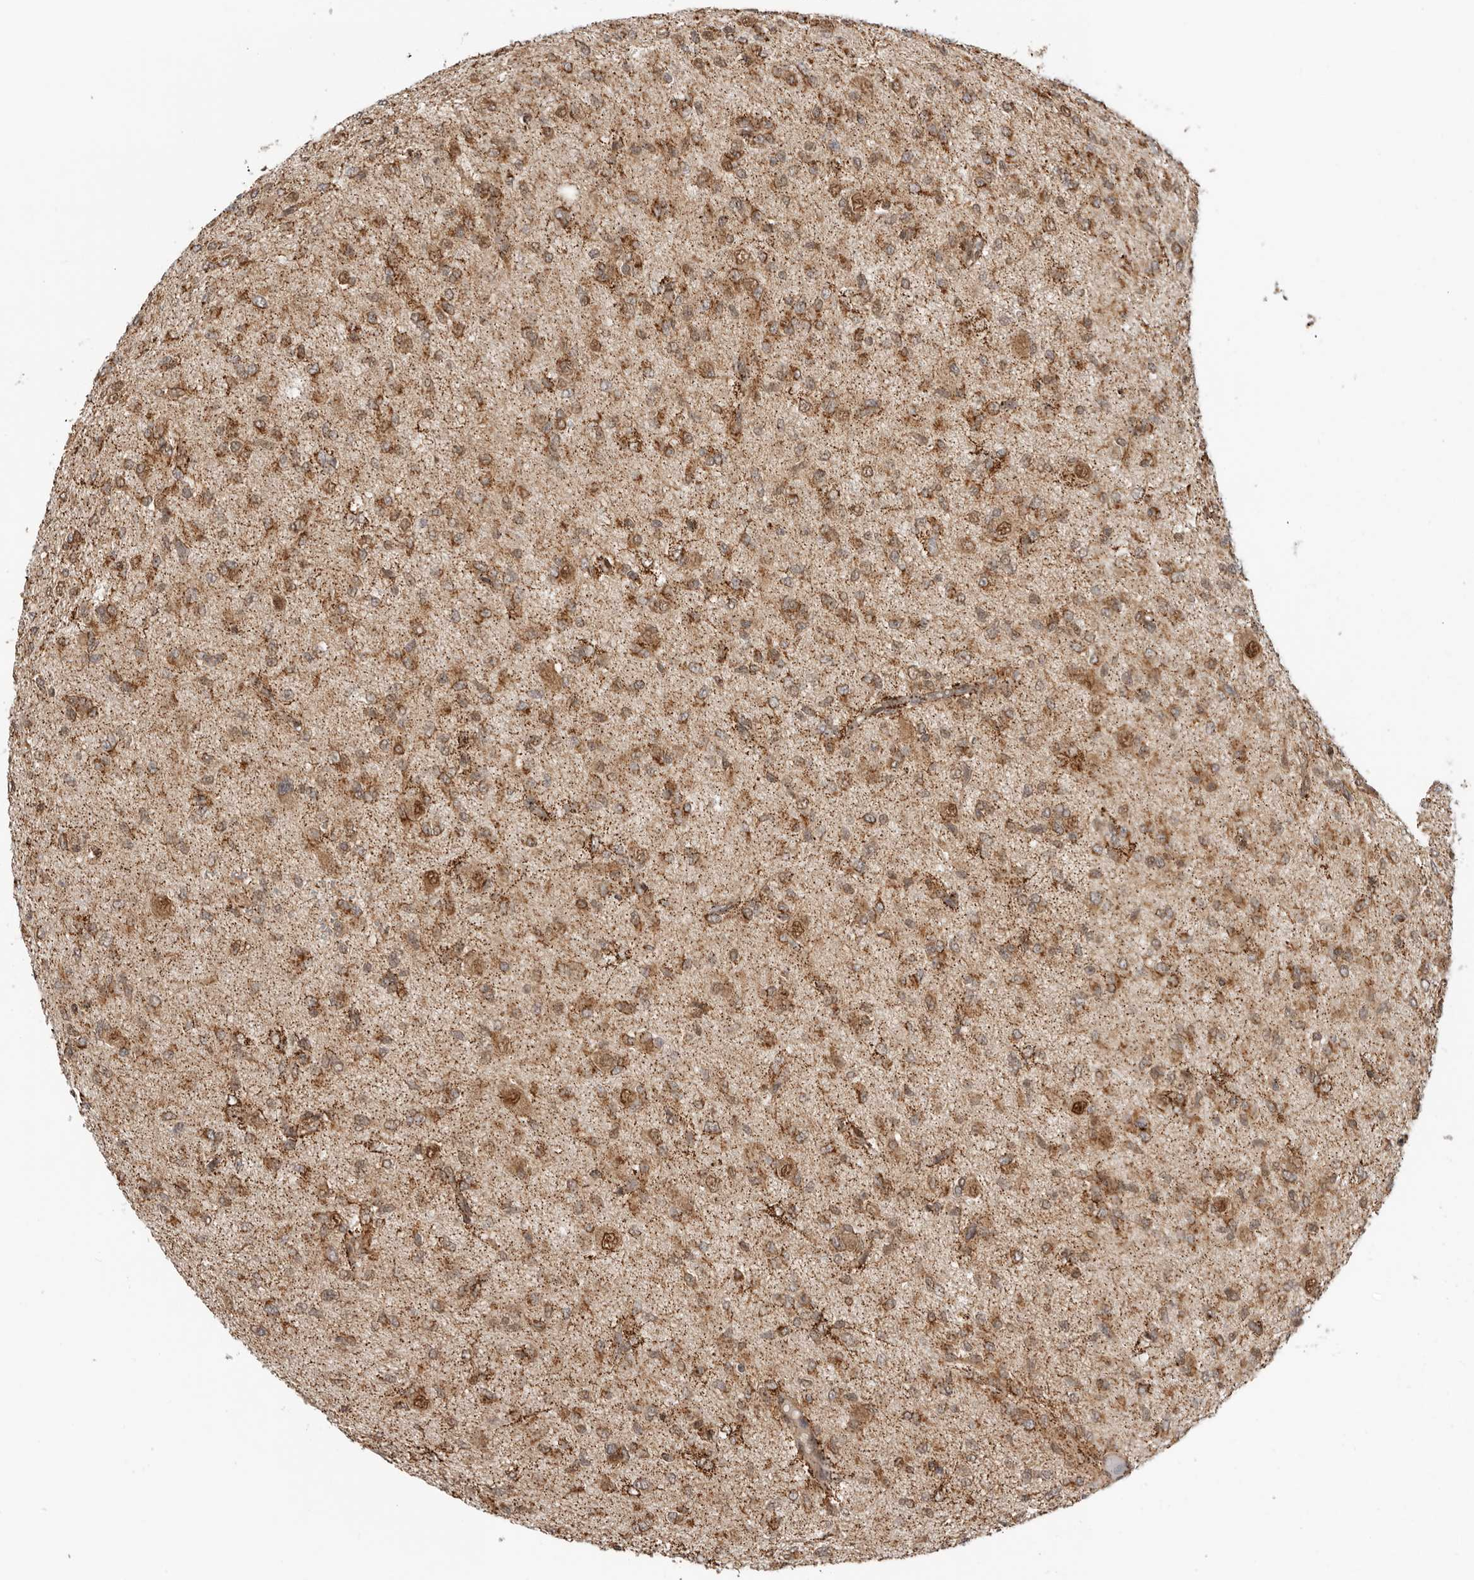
{"staining": {"intensity": "moderate", "quantity": ">75%", "location": "cytoplasmic/membranous,nuclear"}, "tissue": "glioma", "cell_type": "Tumor cells", "image_type": "cancer", "snomed": [{"axis": "morphology", "description": "Glioma, malignant, High grade"}, {"axis": "topography", "description": "Brain"}], "caption": "A histopathology image showing moderate cytoplasmic/membranous and nuclear positivity in about >75% of tumor cells in glioma, as visualized by brown immunohistochemical staining.", "gene": "DCAF8", "patient": {"sex": "female", "age": 59}}